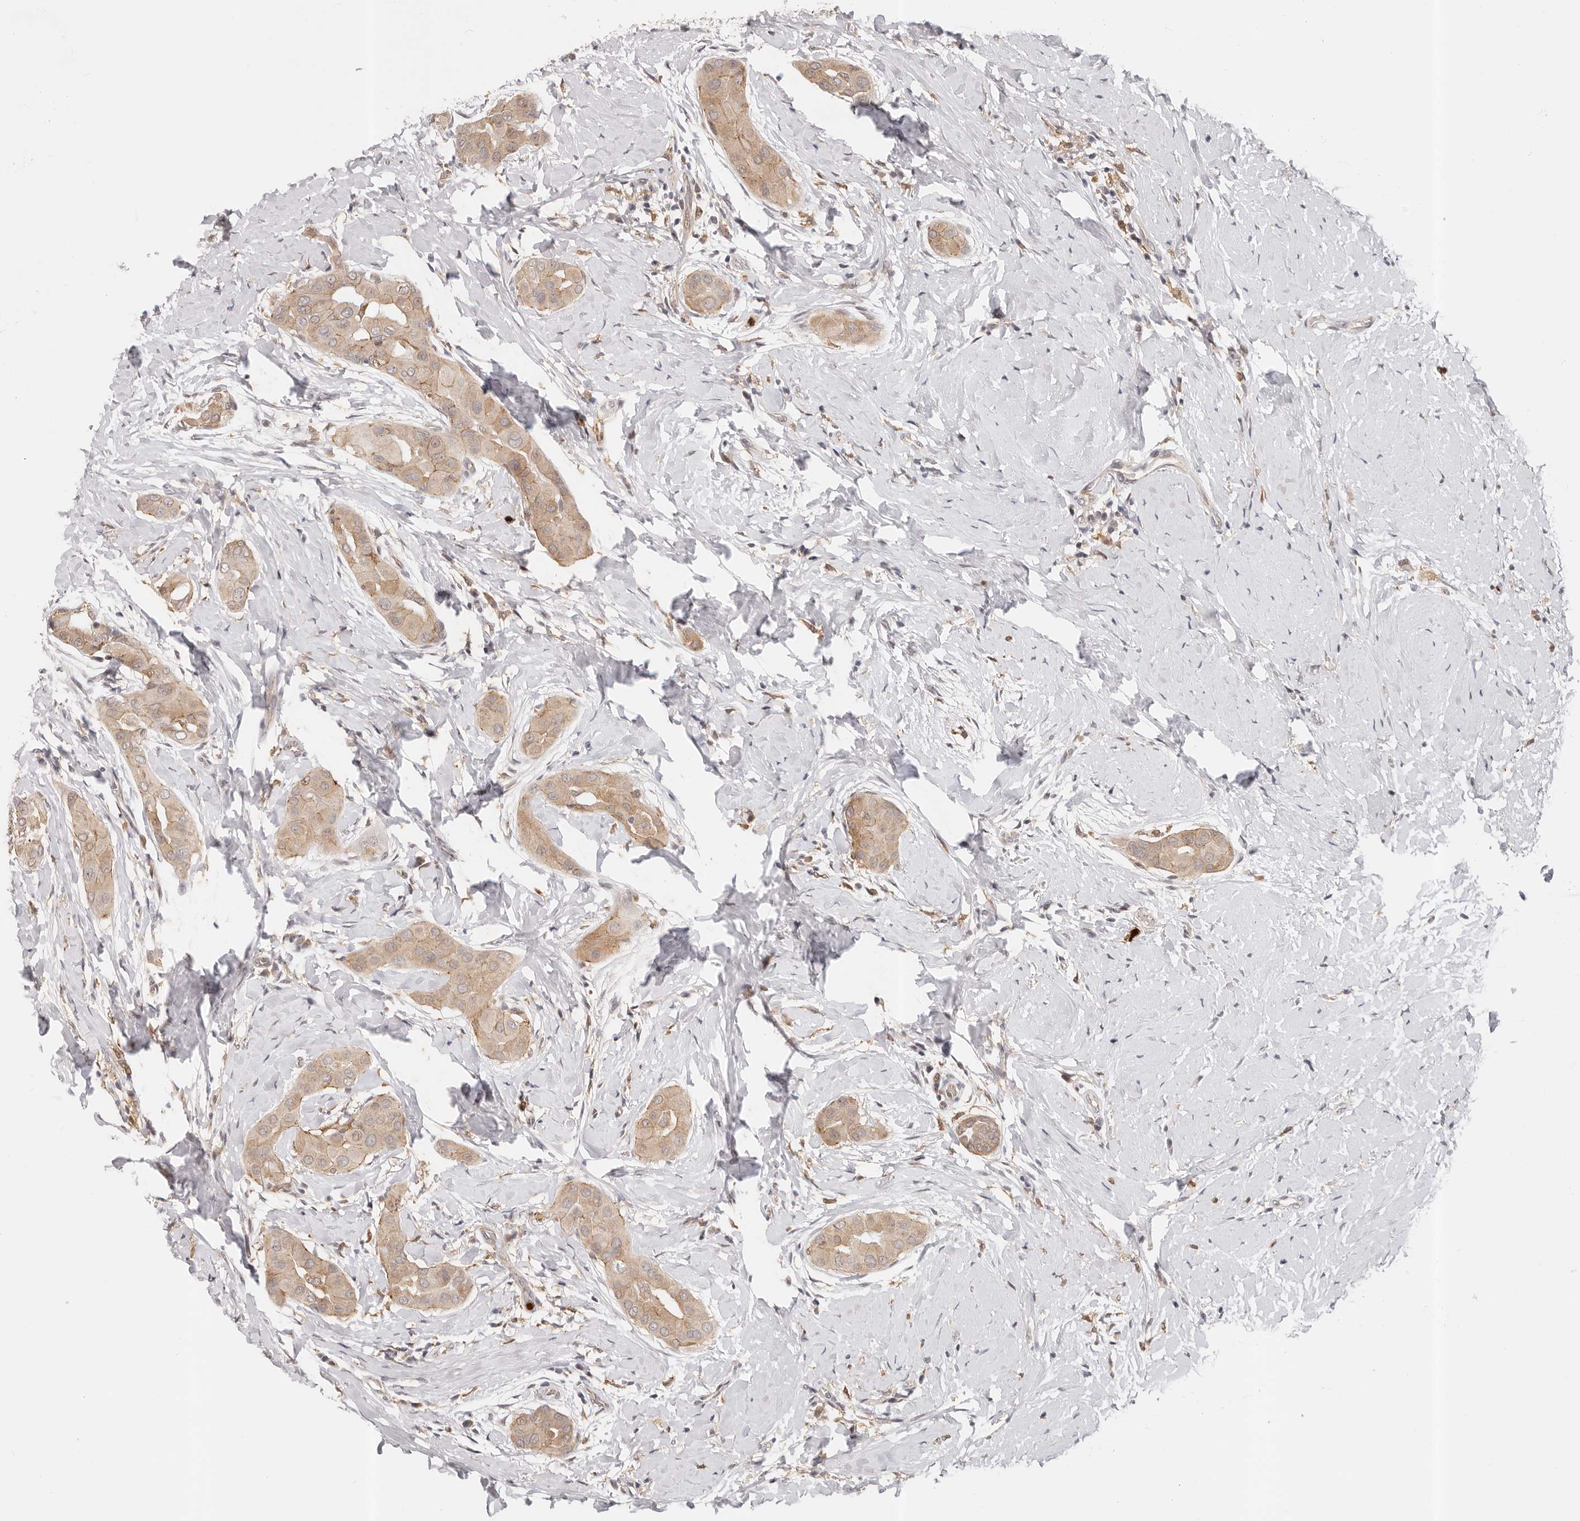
{"staining": {"intensity": "weak", "quantity": ">75%", "location": "cytoplasmic/membranous"}, "tissue": "thyroid cancer", "cell_type": "Tumor cells", "image_type": "cancer", "snomed": [{"axis": "morphology", "description": "Papillary adenocarcinoma, NOS"}, {"axis": "topography", "description": "Thyroid gland"}], "caption": "Human thyroid cancer (papillary adenocarcinoma) stained with a brown dye displays weak cytoplasmic/membranous positive expression in about >75% of tumor cells.", "gene": "AFDN", "patient": {"sex": "male", "age": 33}}